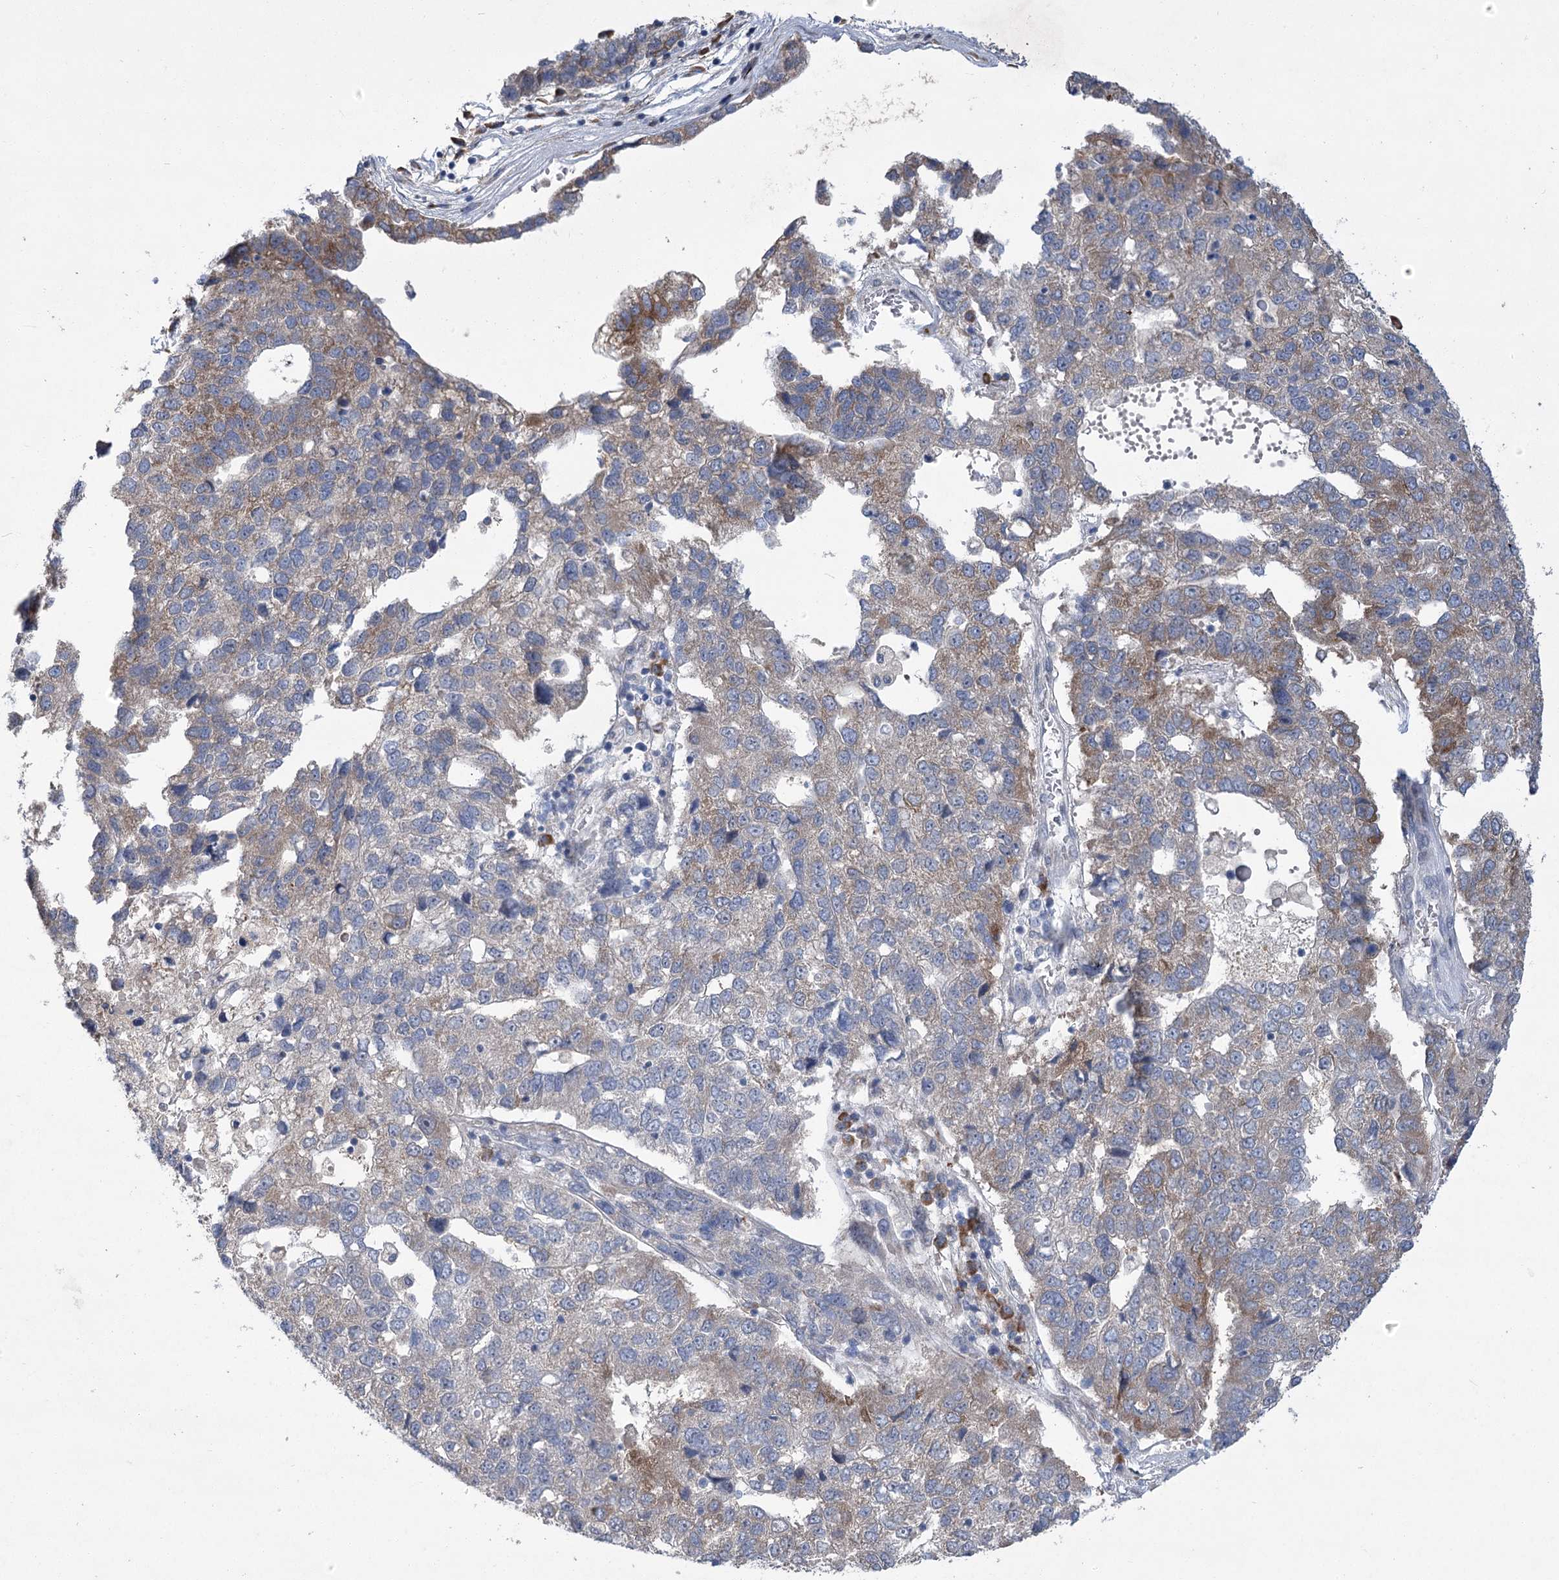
{"staining": {"intensity": "weak", "quantity": "25%-75%", "location": "cytoplasmic/membranous"}, "tissue": "pancreatic cancer", "cell_type": "Tumor cells", "image_type": "cancer", "snomed": [{"axis": "morphology", "description": "Adenocarcinoma, NOS"}, {"axis": "topography", "description": "Pancreas"}], "caption": "Protein analysis of adenocarcinoma (pancreatic) tissue reveals weak cytoplasmic/membranous staining in approximately 25%-75% of tumor cells. Nuclei are stained in blue.", "gene": "GCNT4", "patient": {"sex": "female", "age": 61}}